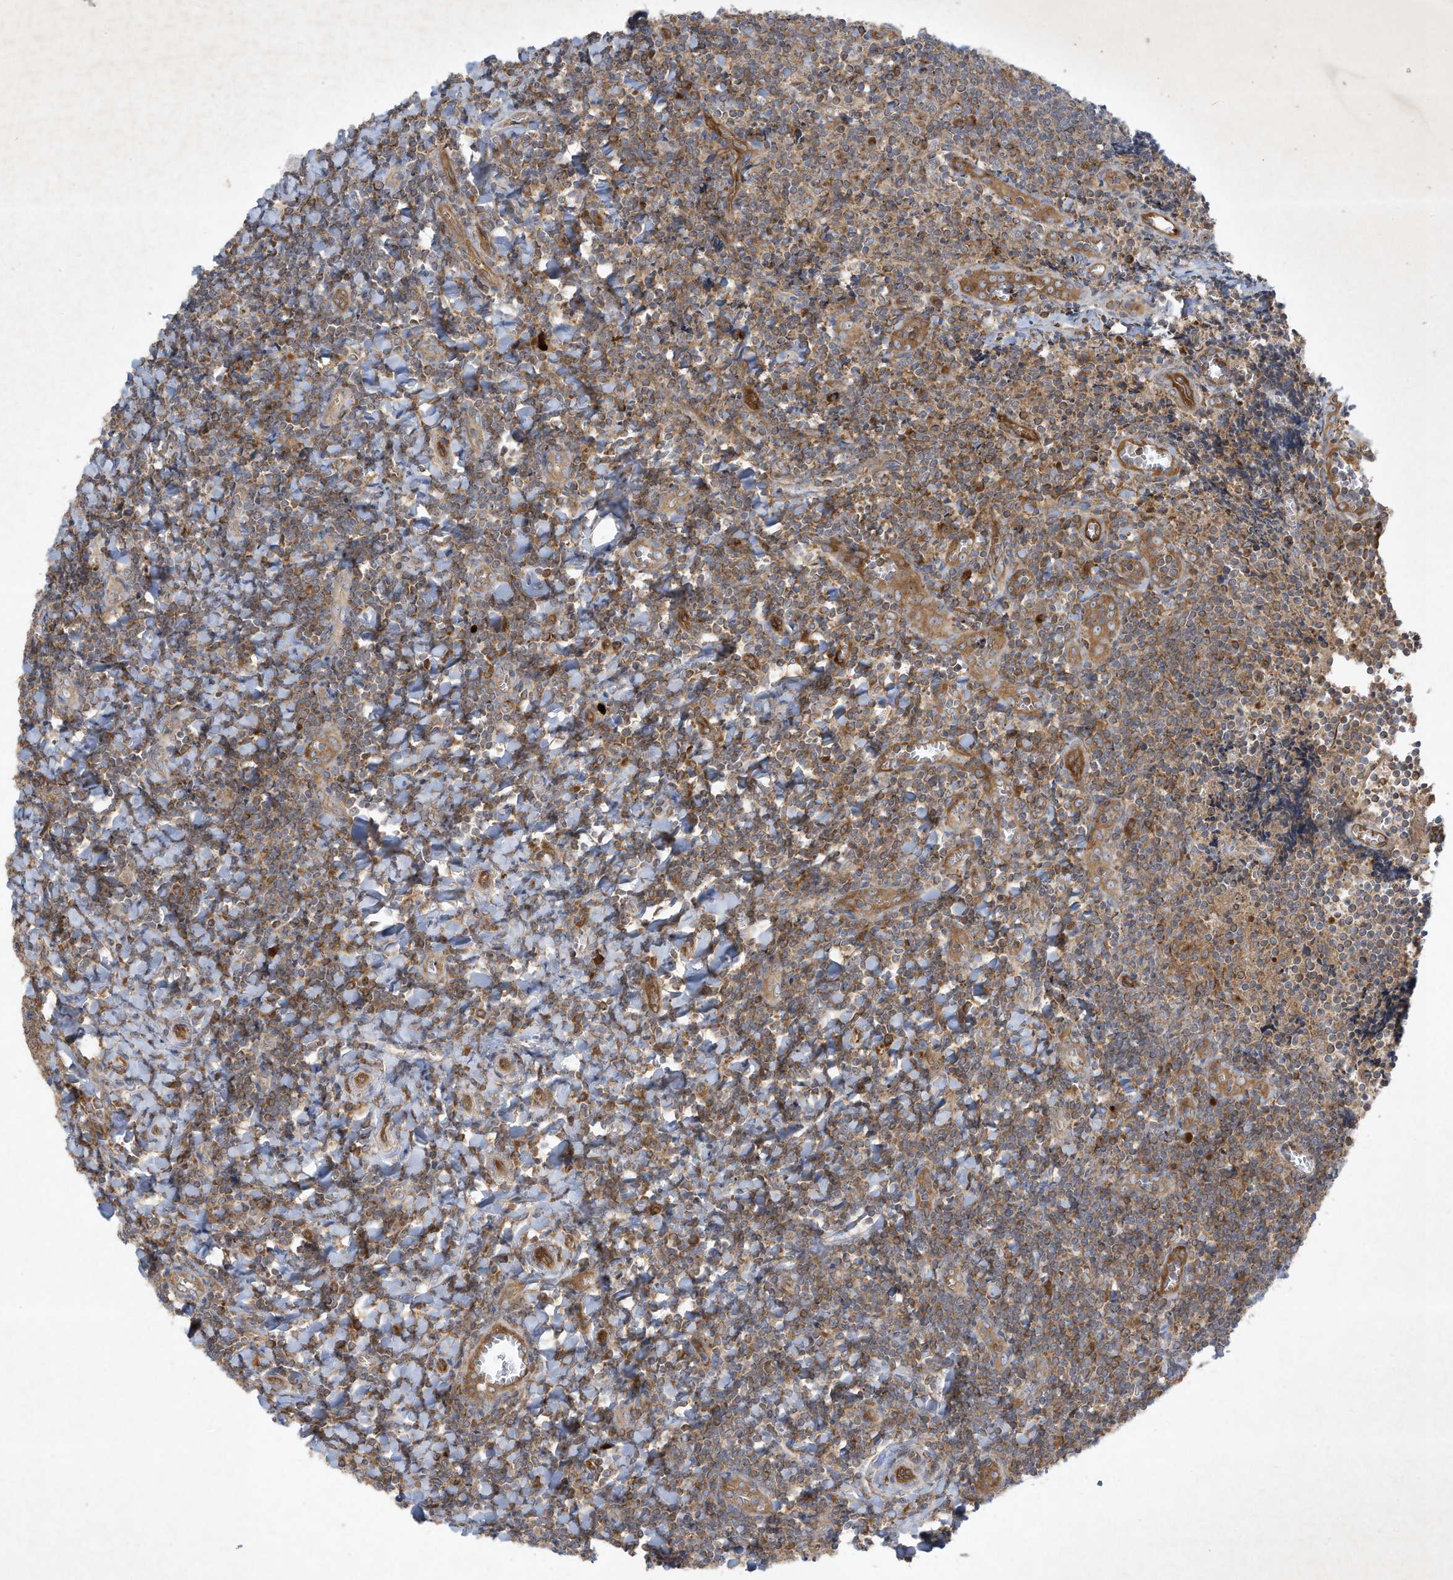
{"staining": {"intensity": "moderate", "quantity": ">75%", "location": "cytoplasmic/membranous"}, "tissue": "tonsil", "cell_type": "Germinal center cells", "image_type": "normal", "snomed": [{"axis": "morphology", "description": "Normal tissue, NOS"}, {"axis": "topography", "description": "Tonsil"}], "caption": "A brown stain labels moderate cytoplasmic/membranous expression of a protein in germinal center cells of normal tonsil. (DAB IHC, brown staining for protein, blue staining for nuclei).", "gene": "SYNJ2", "patient": {"sex": "male", "age": 27}}